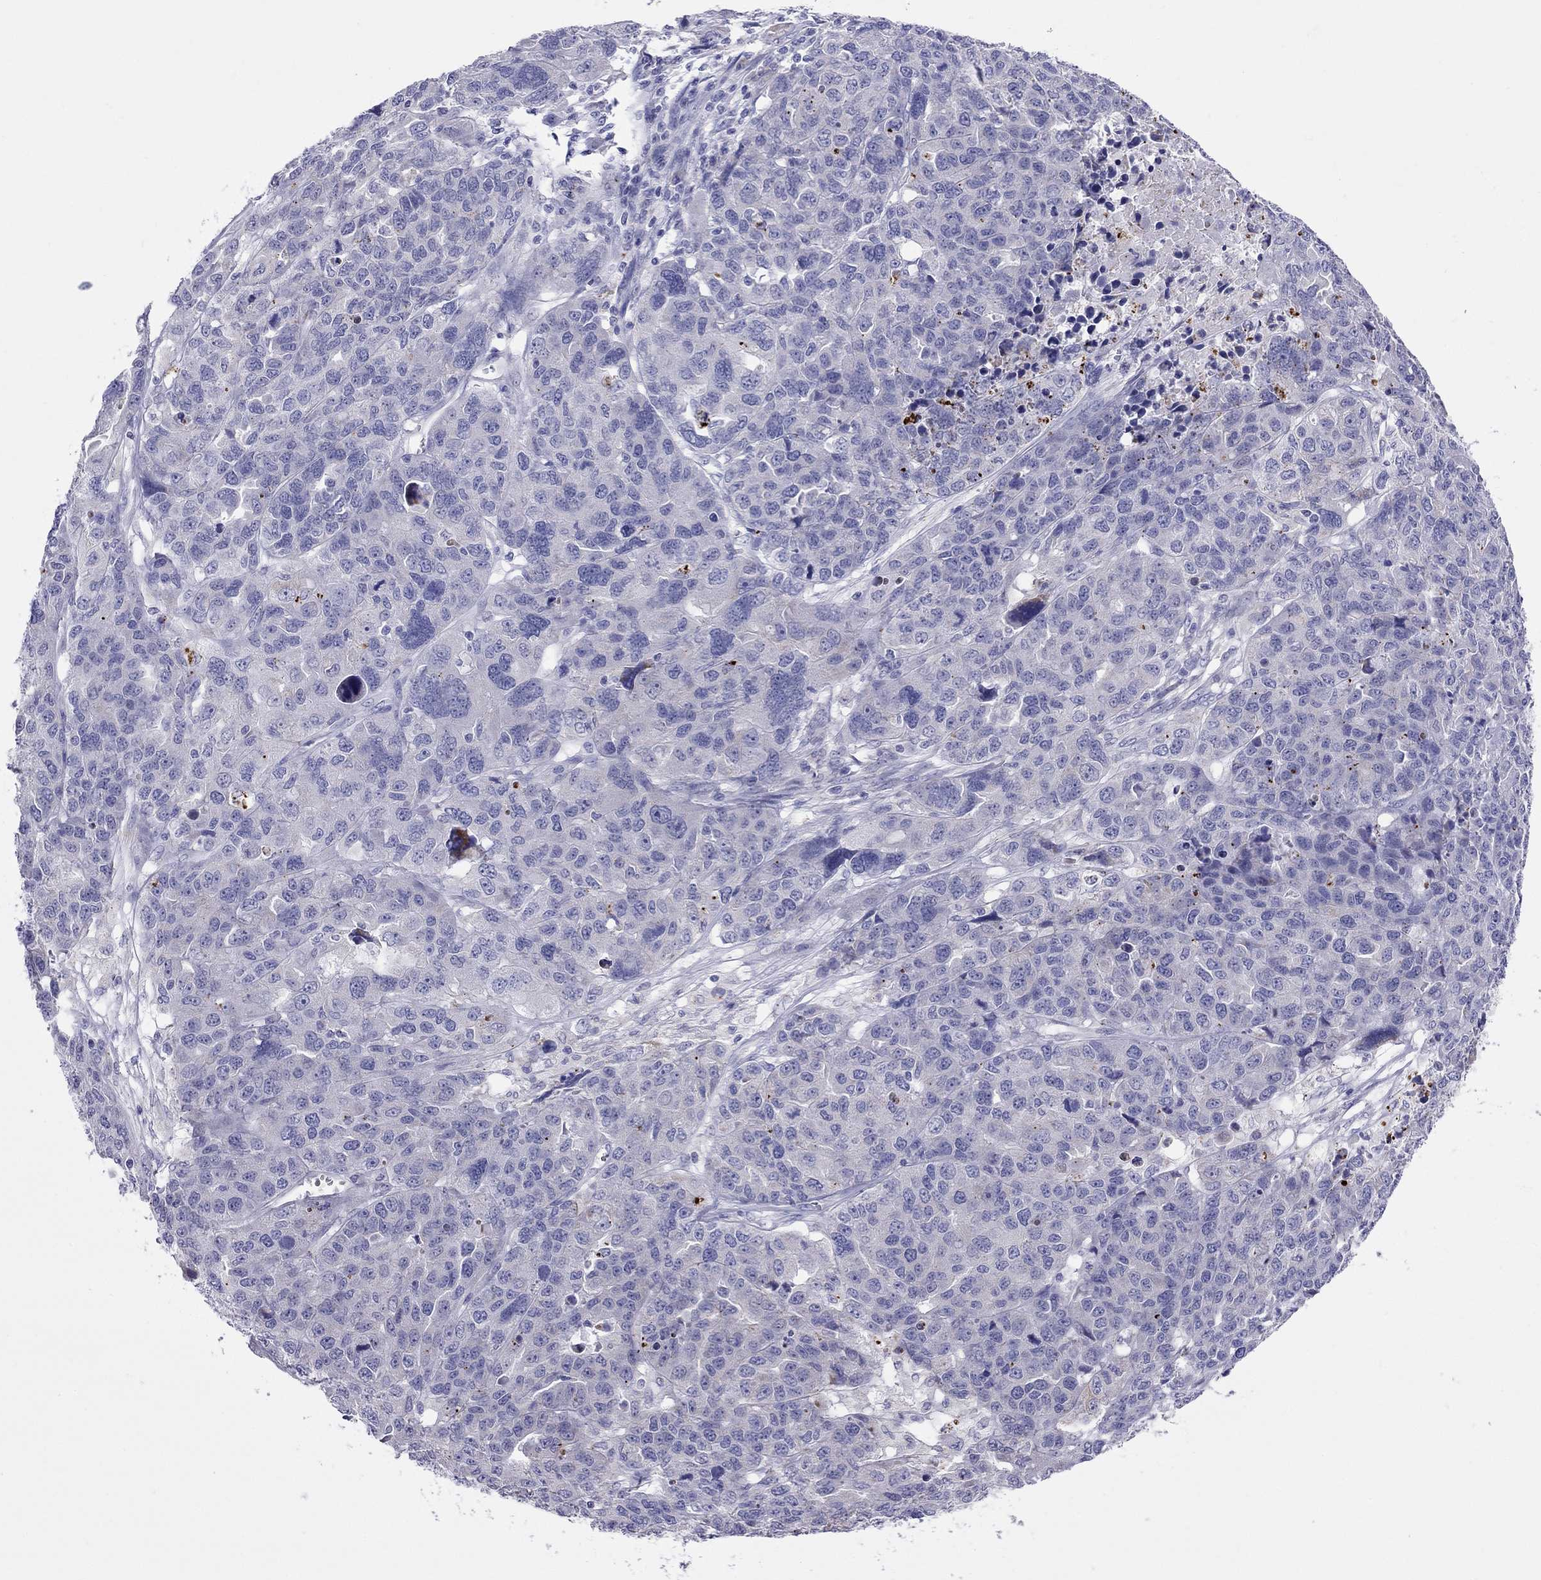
{"staining": {"intensity": "negative", "quantity": "none", "location": "none"}, "tissue": "ovarian cancer", "cell_type": "Tumor cells", "image_type": "cancer", "snomed": [{"axis": "morphology", "description": "Cystadenocarcinoma, serous, NOS"}, {"axis": "topography", "description": "Ovary"}], "caption": "This is an IHC micrograph of ovarian cancer. There is no expression in tumor cells.", "gene": "COL9A1", "patient": {"sex": "female", "age": 87}}